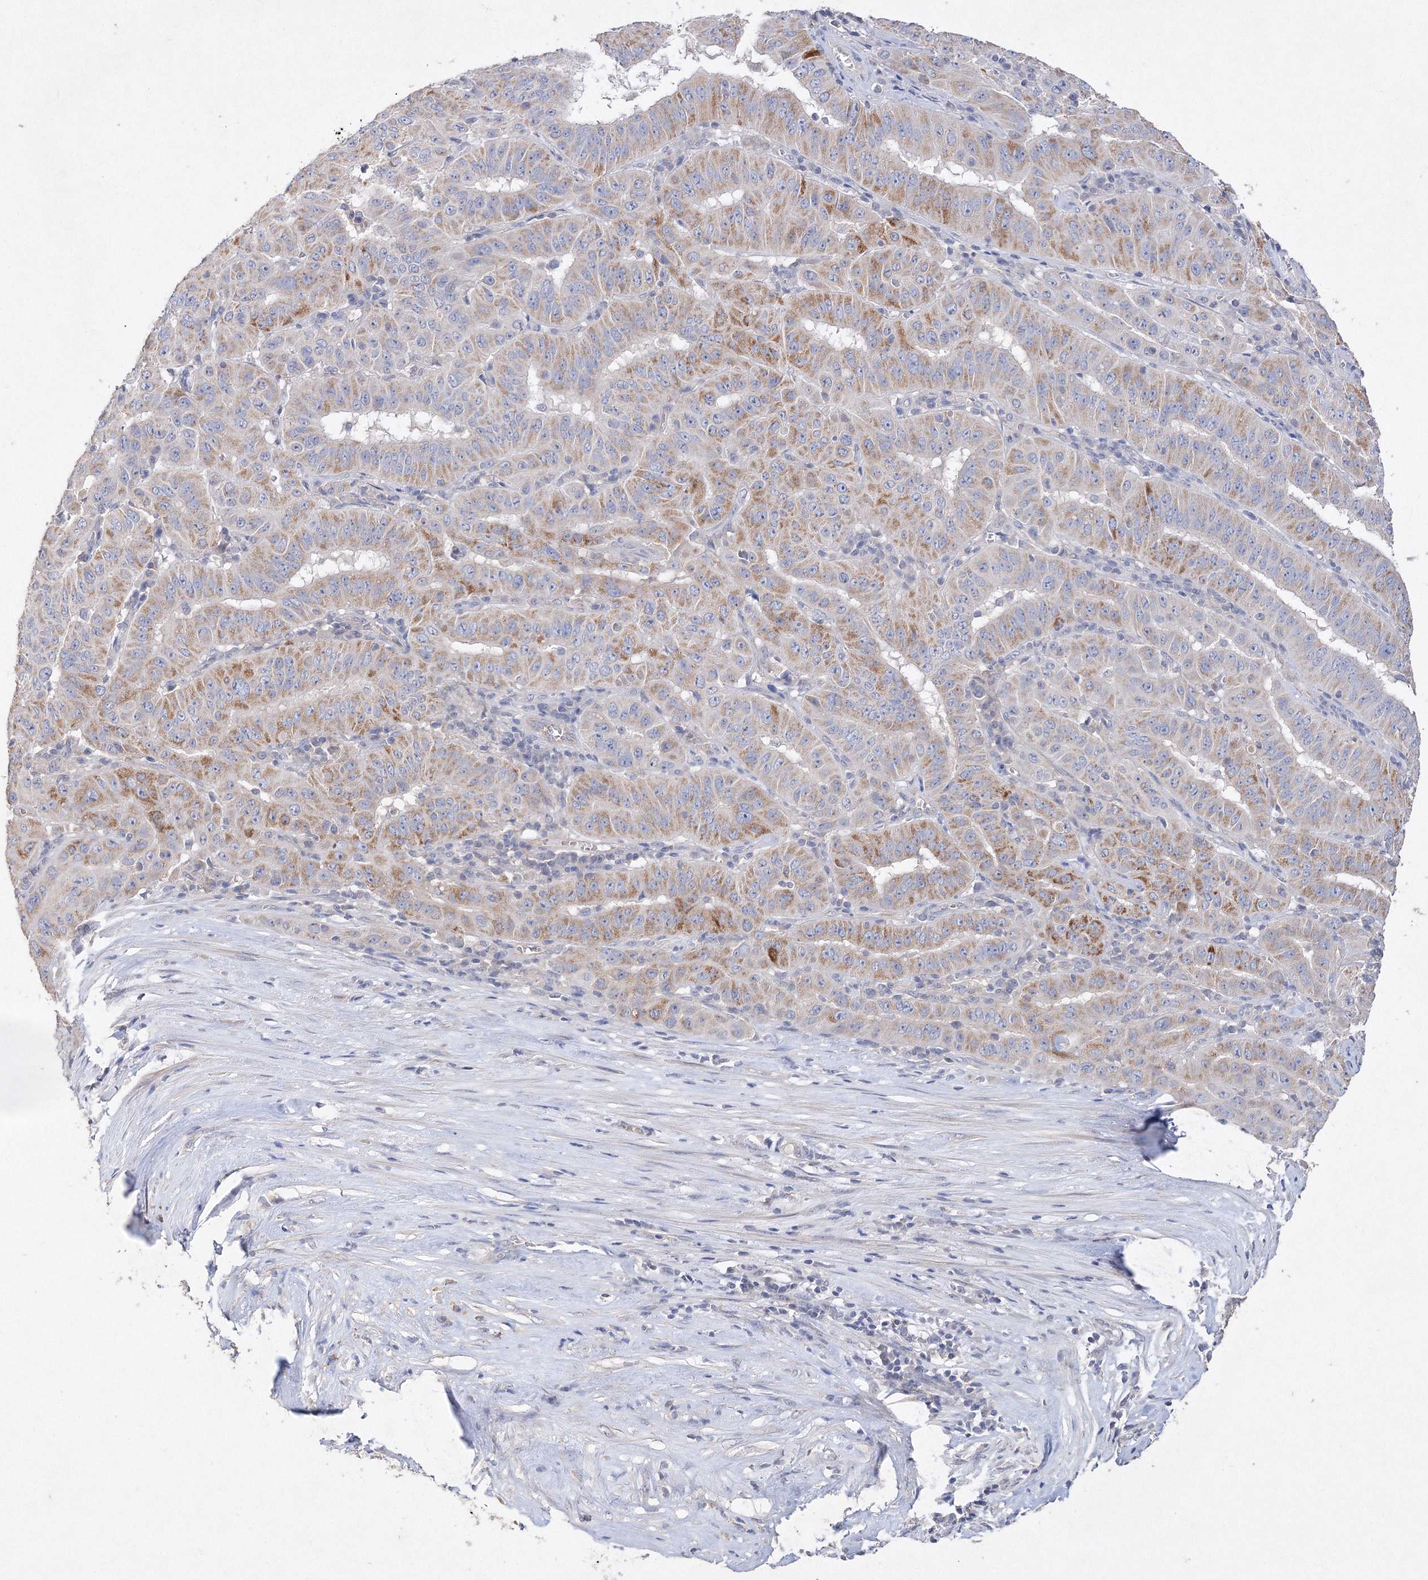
{"staining": {"intensity": "moderate", "quantity": "25%-75%", "location": "cytoplasmic/membranous"}, "tissue": "pancreatic cancer", "cell_type": "Tumor cells", "image_type": "cancer", "snomed": [{"axis": "morphology", "description": "Adenocarcinoma, NOS"}, {"axis": "topography", "description": "Pancreas"}], "caption": "High-magnification brightfield microscopy of pancreatic cancer stained with DAB (brown) and counterstained with hematoxylin (blue). tumor cells exhibit moderate cytoplasmic/membranous expression is identified in approximately25%-75% of cells. (IHC, brightfield microscopy, high magnification).", "gene": "GLS", "patient": {"sex": "male", "age": 63}}